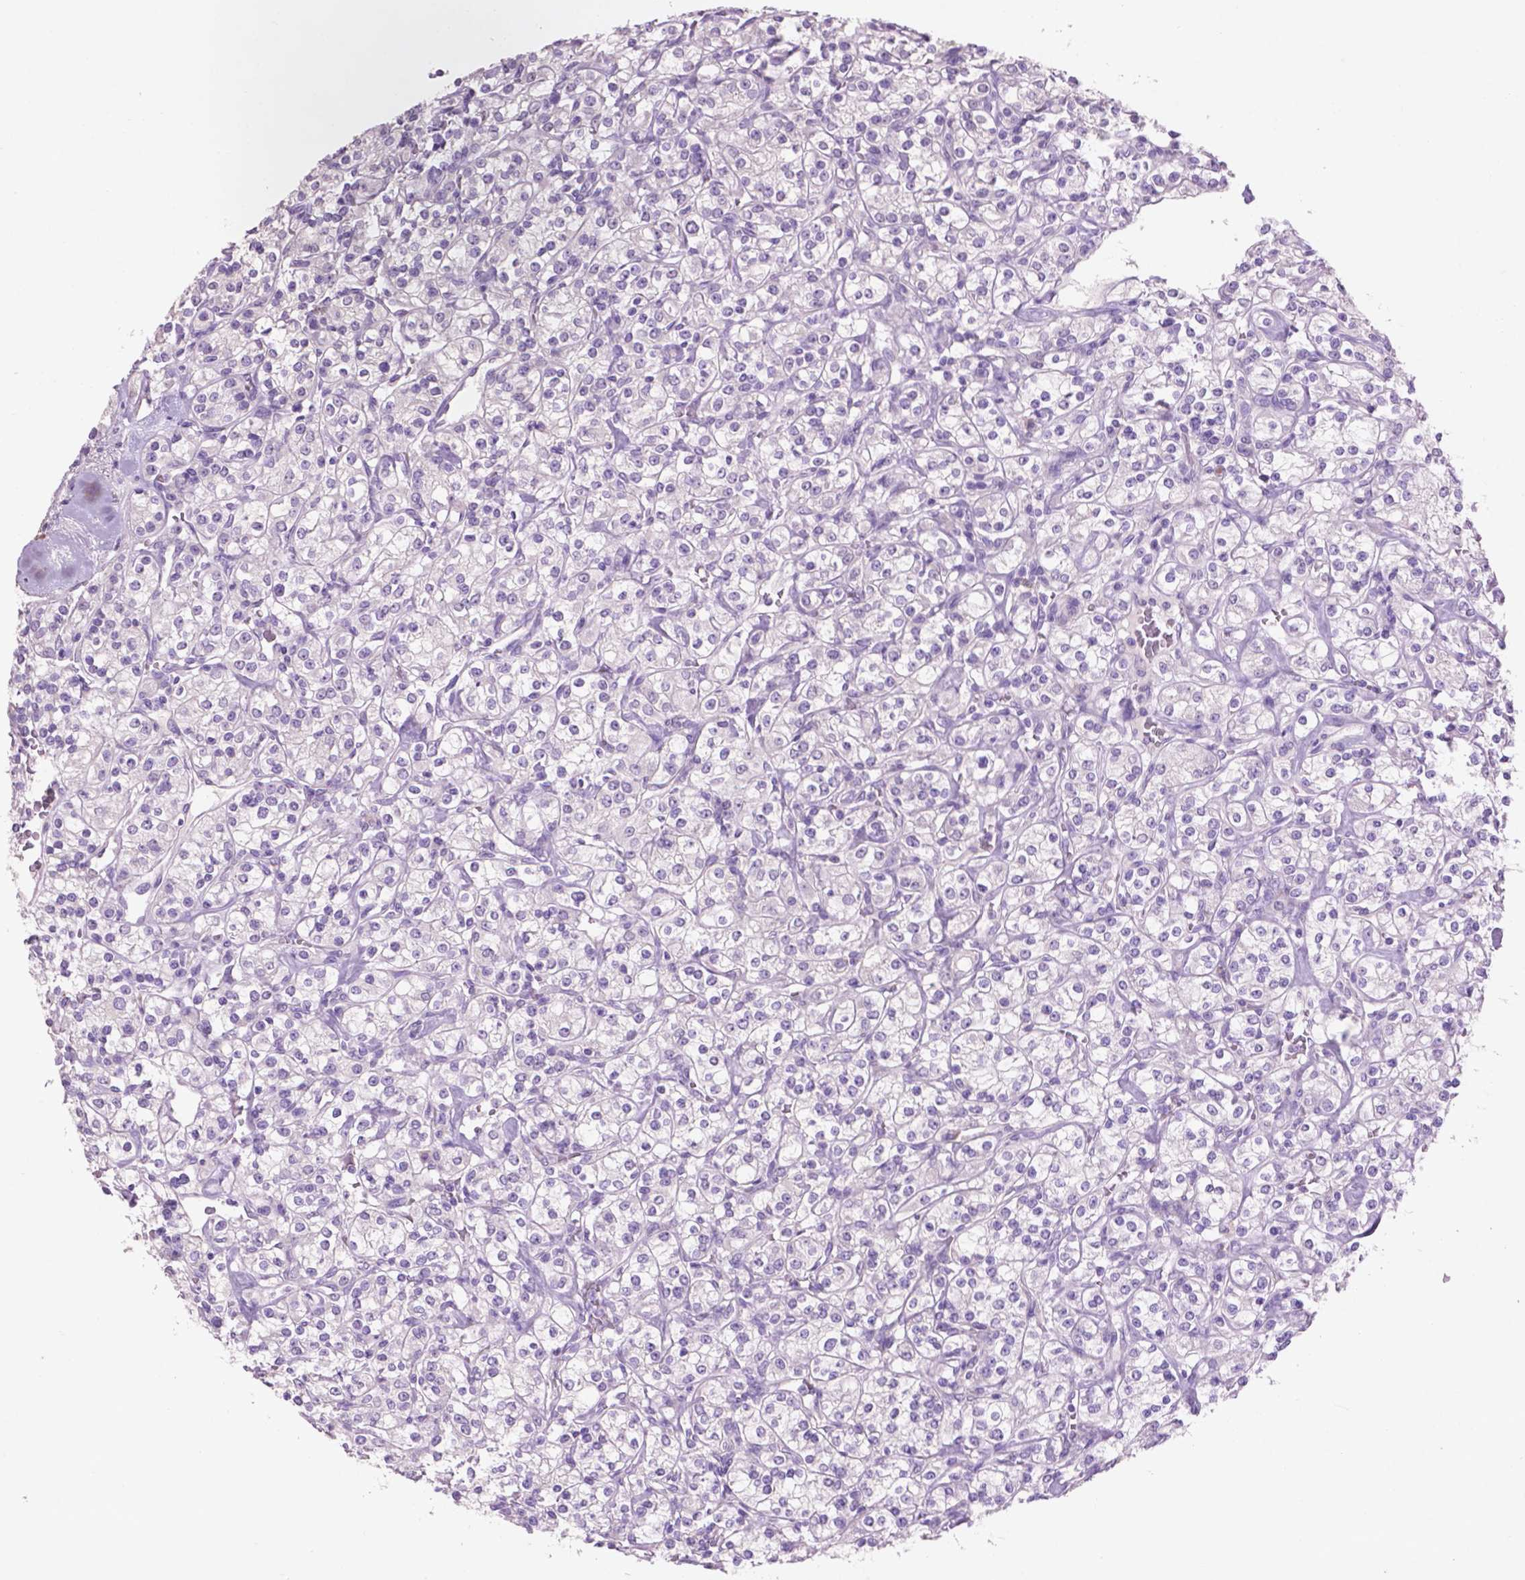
{"staining": {"intensity": "negative", "quantity": "none", "location": "none"}, "tissue": "renal cancer", "cell_type": "Tumor cells", "image_type": "cancer", "snomed": [{"axis": "morphology", "description": "Adenocarcinoma, NOS"}, {"axis": "topography", "description": "Kidney"}], "caption": "A photomicrograph of adenocarcinoma (renal) stained for a protein displays no brown staining in tumor cells.", "gene": "CRYBA4", "patient": {"sex": "male", "age": 77}}